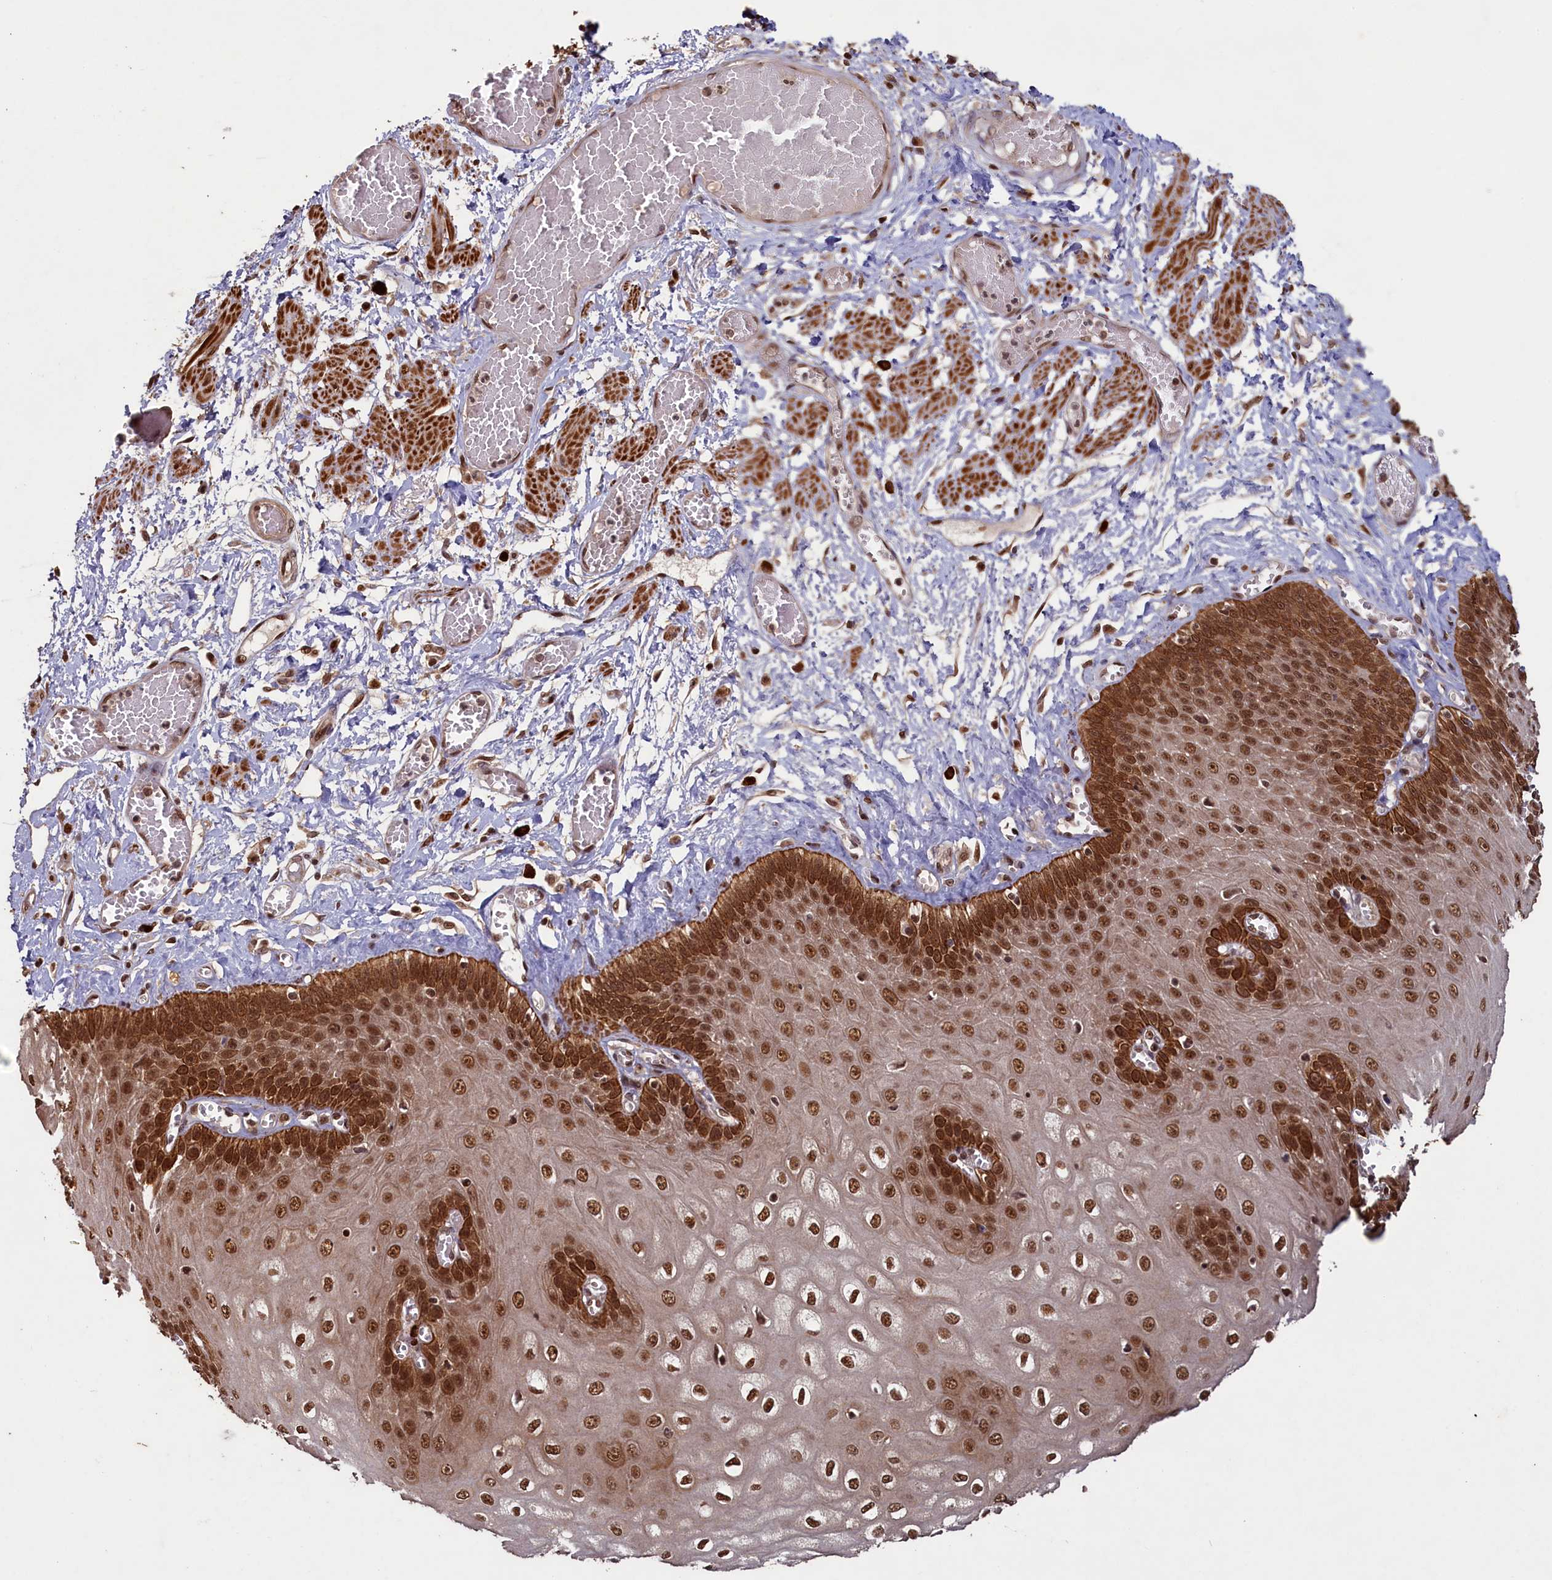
{"staining": {"intensity": "strong", "quantity": ">75%", "location": "cytoplasmic/membranous,nuclear"}, "tissue": "esophagus", "cell_type": "Squamous epithelial cells", "image_type": "normal", "snomed": [{"axis": "morphology", "description": "Normal tissue, NOS"}, {"axis": "topography", "description": "Esophagus"}], "caption": "A high-resolution histopathology image shows IHC staining of benign esophagus, which exhibits strong cytoplasmic/membranous,nuclear staining in about >75% of squamous epithelial cells.", "gene": "NAE1", "patient": {"sex": "male", "age": 60}}